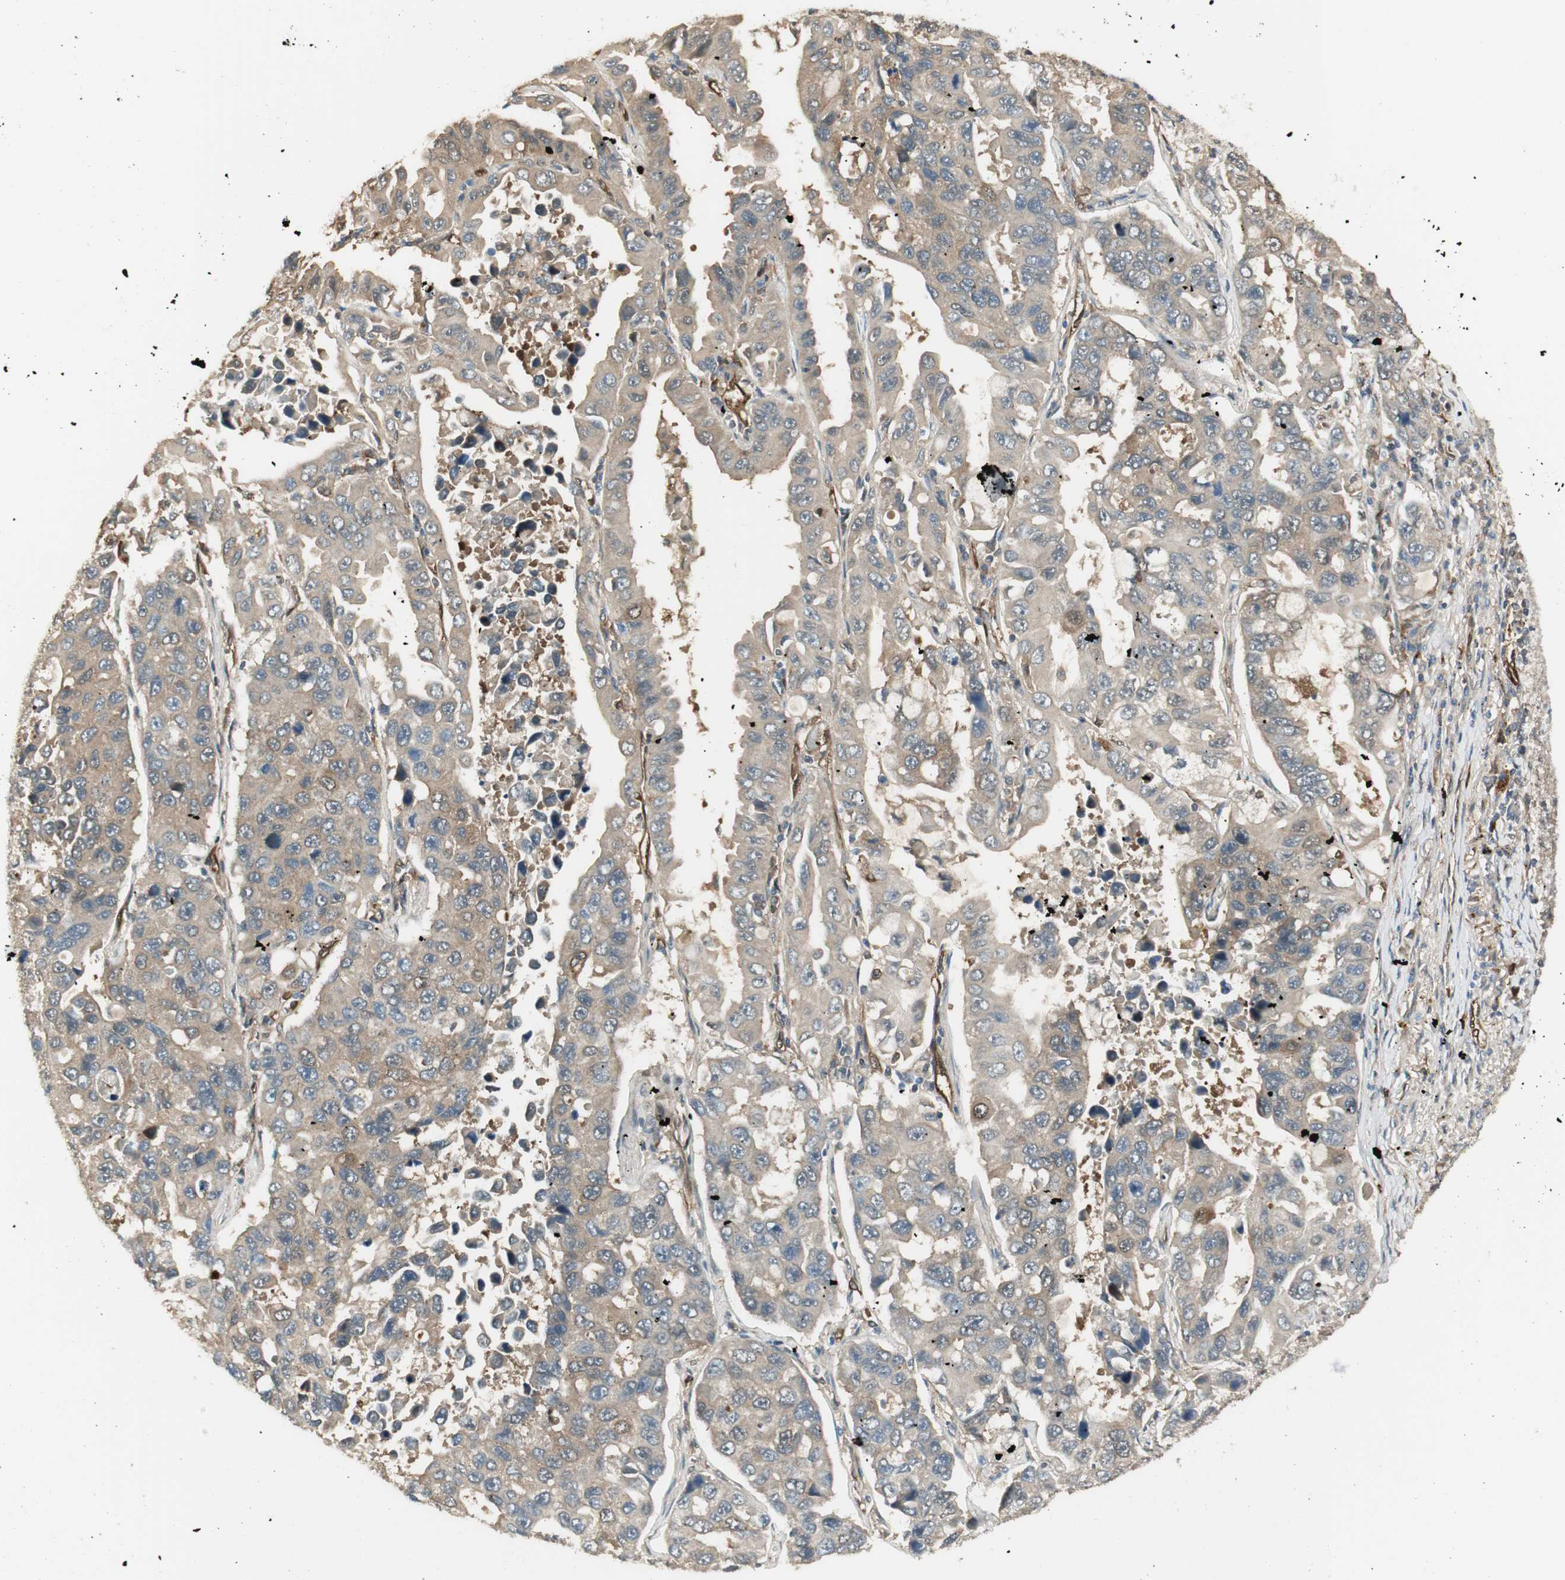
{"staining": {"intensity": "weak", "quantity": ">75%", "location": "cytoplasmic/membranous"}, "tissue": "lung cancer", "cell_type": "Tumor cells", "image_type": "cancer", "snomed": [{"axis": "morphology", "description": "Adenocarcinoma, NOS"}, {"axis": "topography", "description": "Lung"}], "caption": "Lung cancer (adenocarcinoma) tissue reveals weak cytoplasmic/membranous positivity in about >75% of tumor cells", "gene": "SERPINB6", "patient": {"sex": "male", "age": 64}}